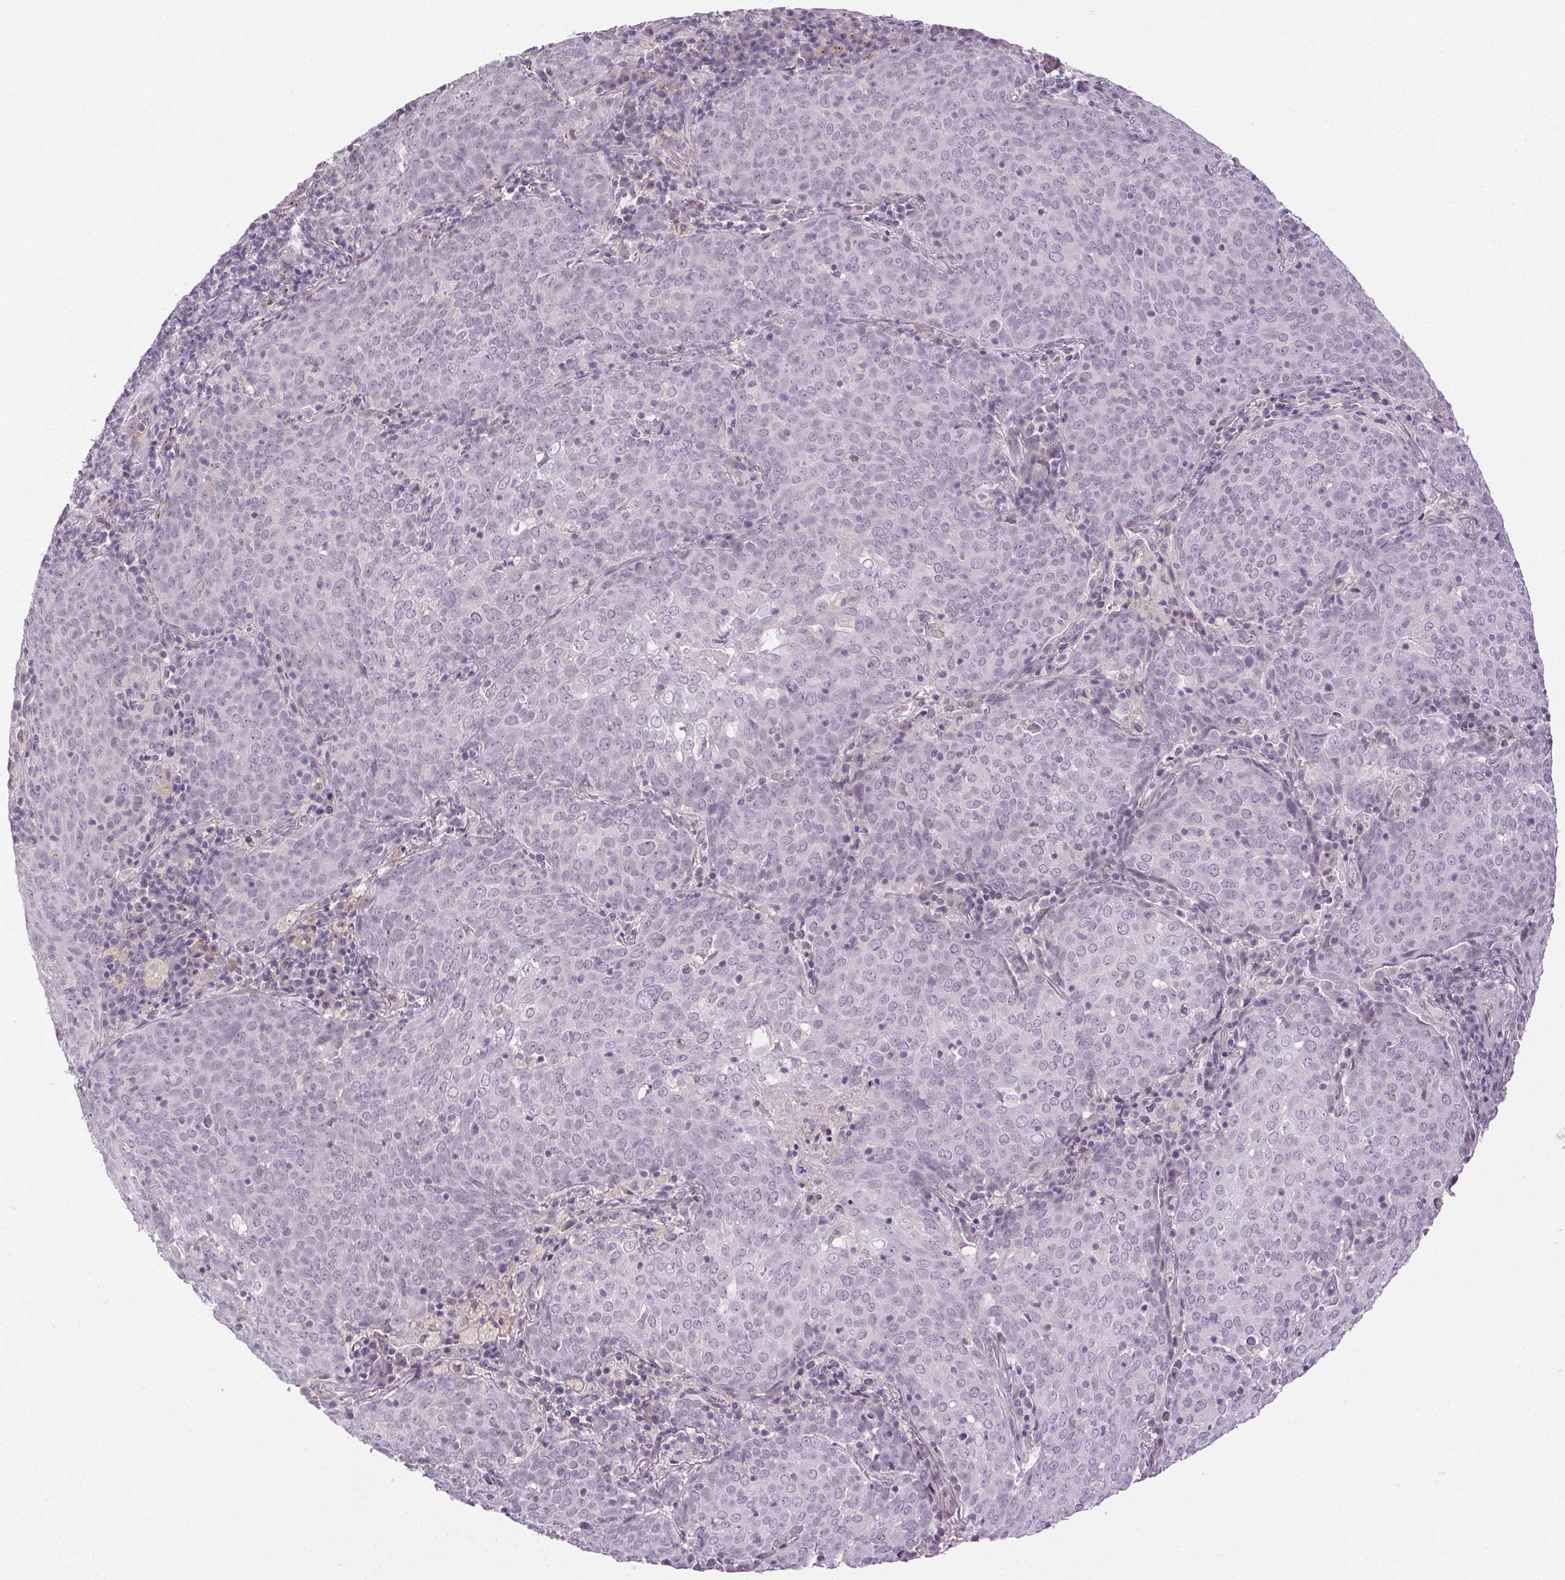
{"staining": {"intensity": "negative", "quantity": "none", "location": "none"}, "tissue": "lung cancer", "cell_type": "Tumor cells", "image_type": "cancer", "snomed": [{"axis": "morphology", "description": "Squamous cell carcinoma, NOS"}, {"axis": "topography", "description": "Lung"}], "caption": "Lung cancer (squamous cell carcinoma) stained for a protein using immunohistochemistry demonstrates no expression tumor cells.", "gene": "FAM168A", "patient": {"sex": "male", "age": 82}}